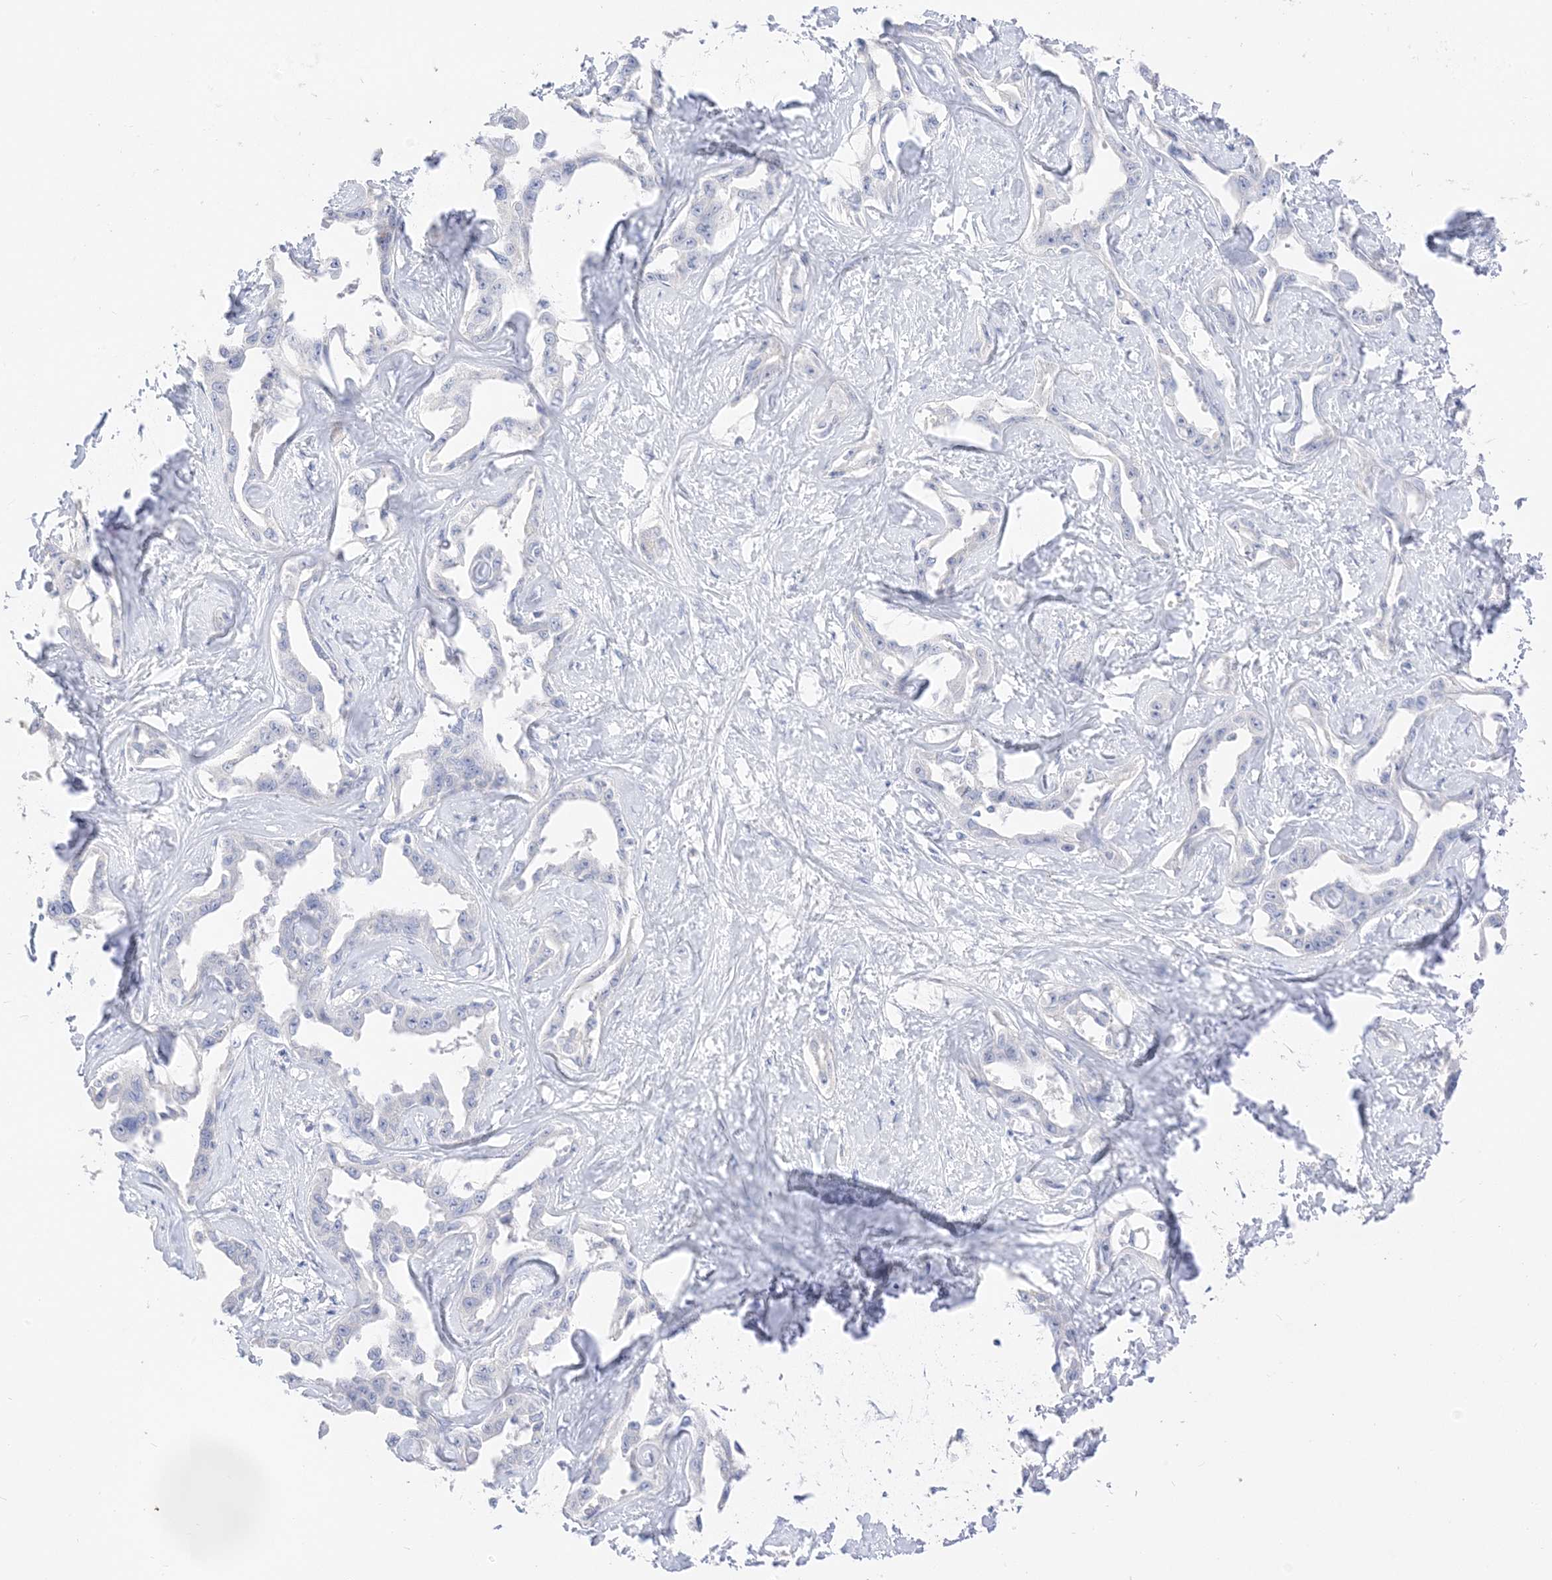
{"staining": {"intensity": "negative", "quantity": "none", "location": "none"}, "tissue": "liver cancer", "cell_type": "Tumor cells", "image_type": "cancer", "snomed": [{"axis": "morphology", "description": "Cholangiocarcinoma"}, {"axis": "topography", "description": "Liver"}], "caption": "The micrograph displays no significant expression in tumor cells of liver cholangiocarcinoma.", "gene": "MUC17", "patient": {"sex": "male", "age": 59}}